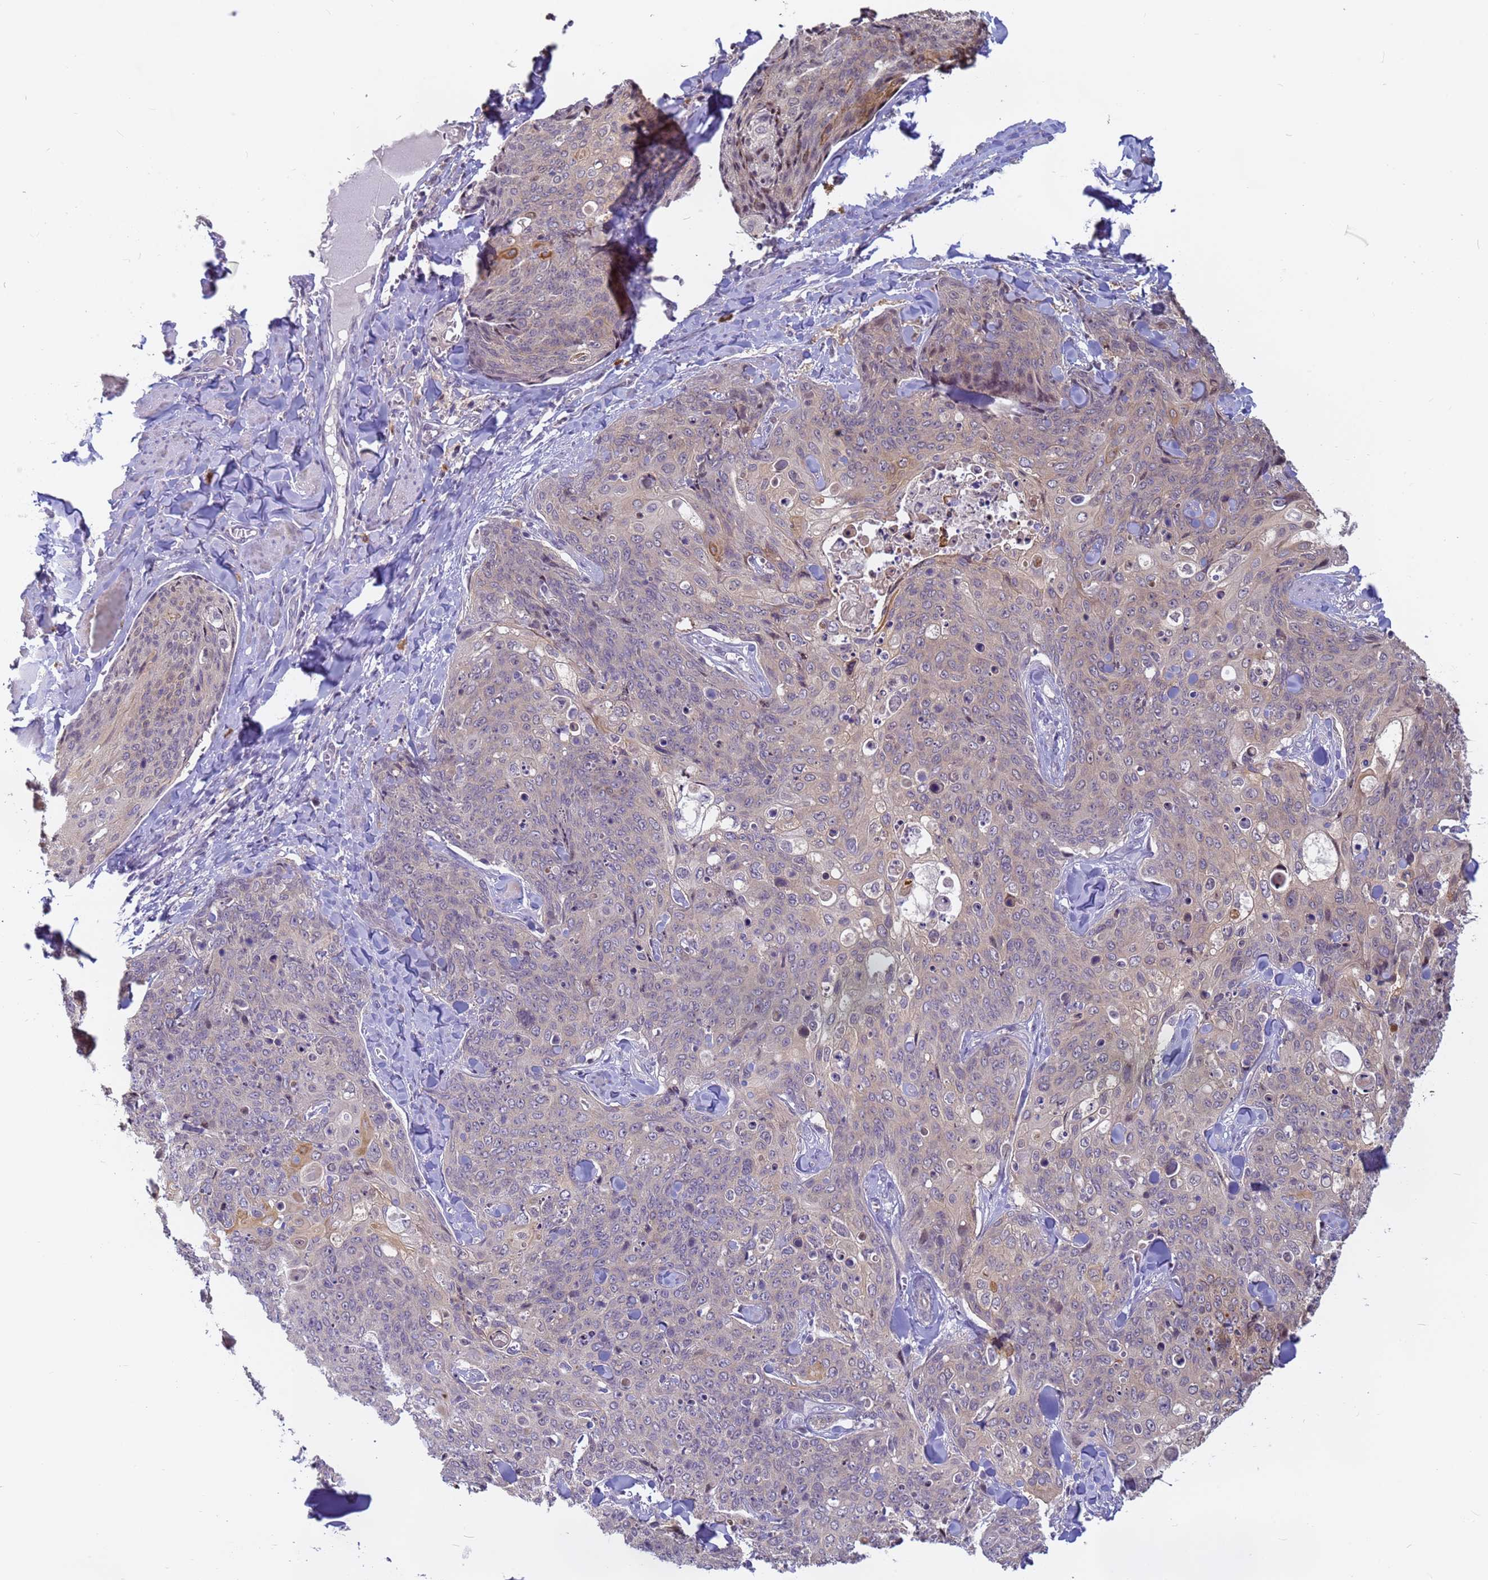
{"staining": {"intensity": "weak", "quantity": "<25%", "location": "cytoplasmic/membranous"}, "tissue": "skin cancer", "cell_type": "Tumor cells", "image_type": "cancer", "snomed": [{"axis": "morphology", "description": "Squamous cell carcinoma, NOS"}, {"axis": "topography", "description": "Skin"}, {"axis": "topography", "description": "Vulva"}], "caption": "The photomicrograph displays no staining of tumor cells in skin squamous cell carcinoma. Nuclei are stained in blue.", "gene": "VWA3A", "patient": {"sex": "female", "age": 85}}